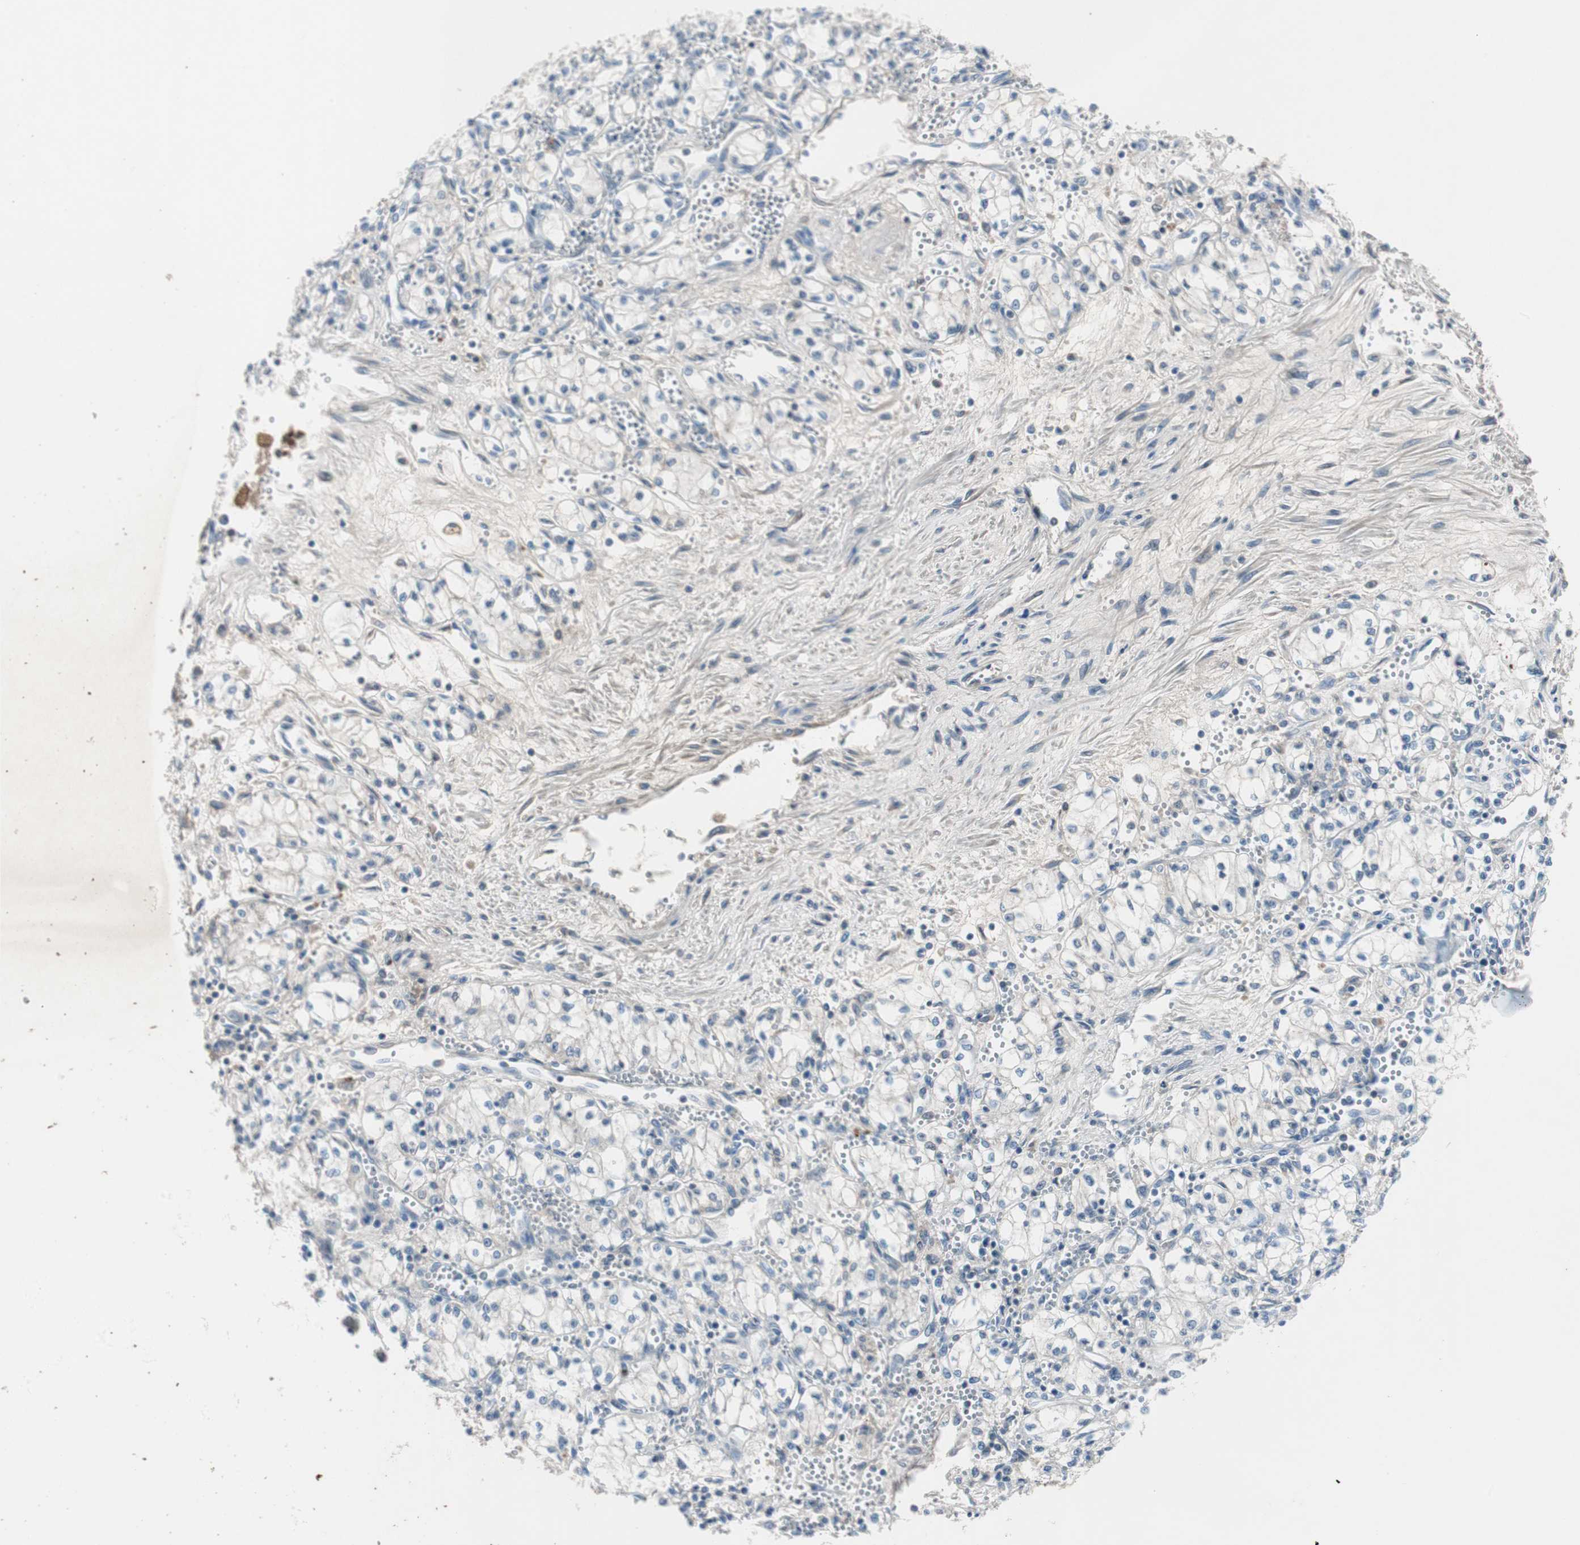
{"staining": {"intensity": "negative", "quantity": "none", "location": "none"}, "tissue": "renal cancer", "cell_type": "Tumor cells", "image_type": "cancer", "snomed": [{"axis": "morphology", "description": "Normal tissue, NOS"}, {"axis": "morphology", "description": "Adenocarcinoma, NOS"}, {"axis": "topography", "description": "Kidney"}], "caption": "Renal cancer (adenocarcinoma) stained for a protein using immunohistochemistry displays no positivity tumor cells.", "gene": "SERPINF1", "patient": {"sex": "male", "age": 59}}